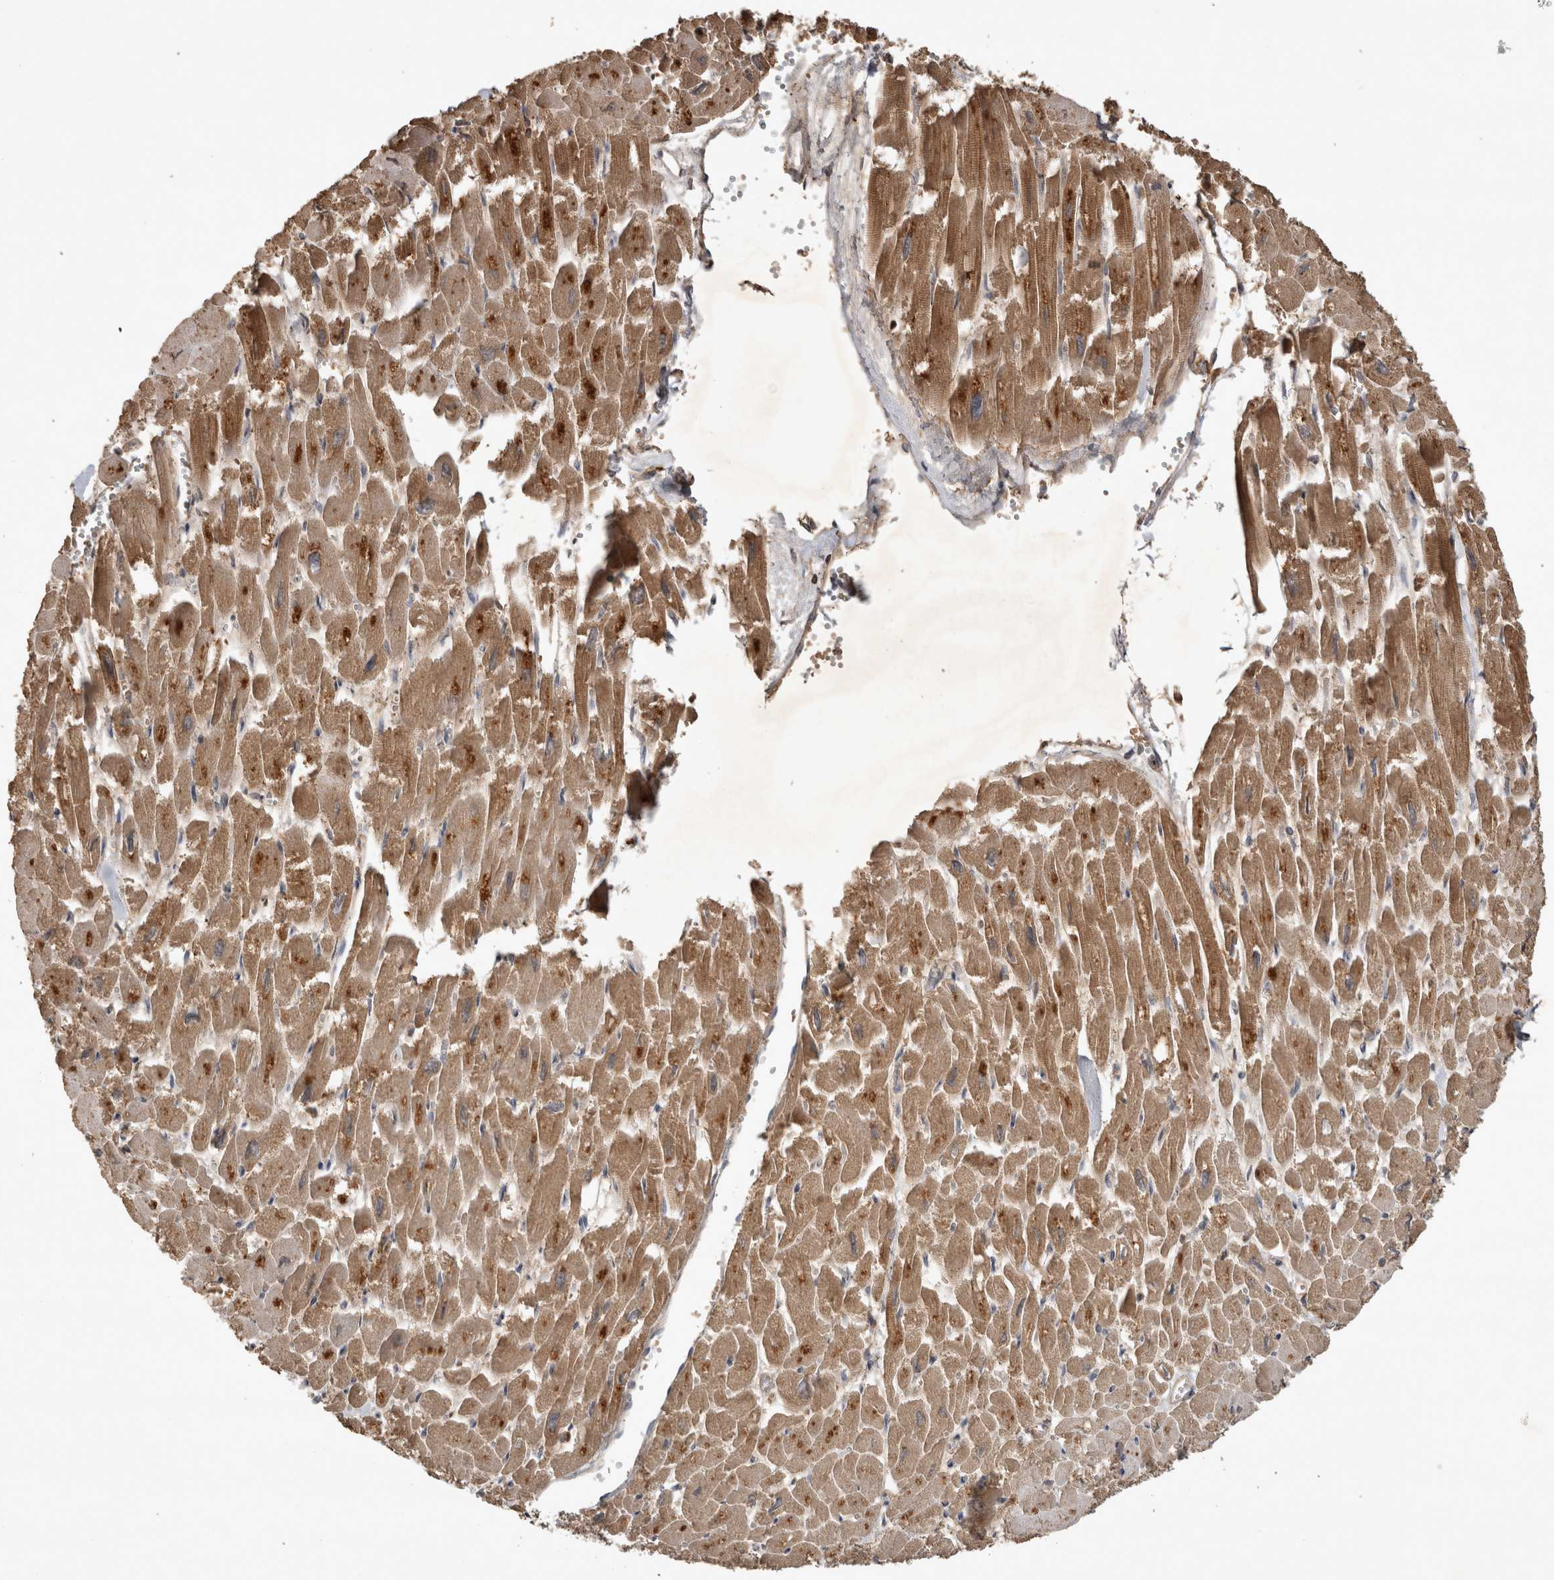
{"staining": {"intensity": "moderate", "quantity": ">75%", "location": "cytoplasmic/membranous"}, "tissue": "heart muscle", "cell_type": "Cardiomyocytes", "image_type": "normal", "snomed": [{"axis": "morphology", "description": "Normal tissue, NOS"}, {"axis": "topography", "description": "Heart"}], "caption": "Heart muscle stained for a protein demonstrates moderate cytoplasmic/membranous positivity in cardiomyocytes. Immunohistochemistry stains the protein in brown and the nuclei are stained blue.", "gene": "TRMT61B", "patient": {"sex": "male", "age": 54}}